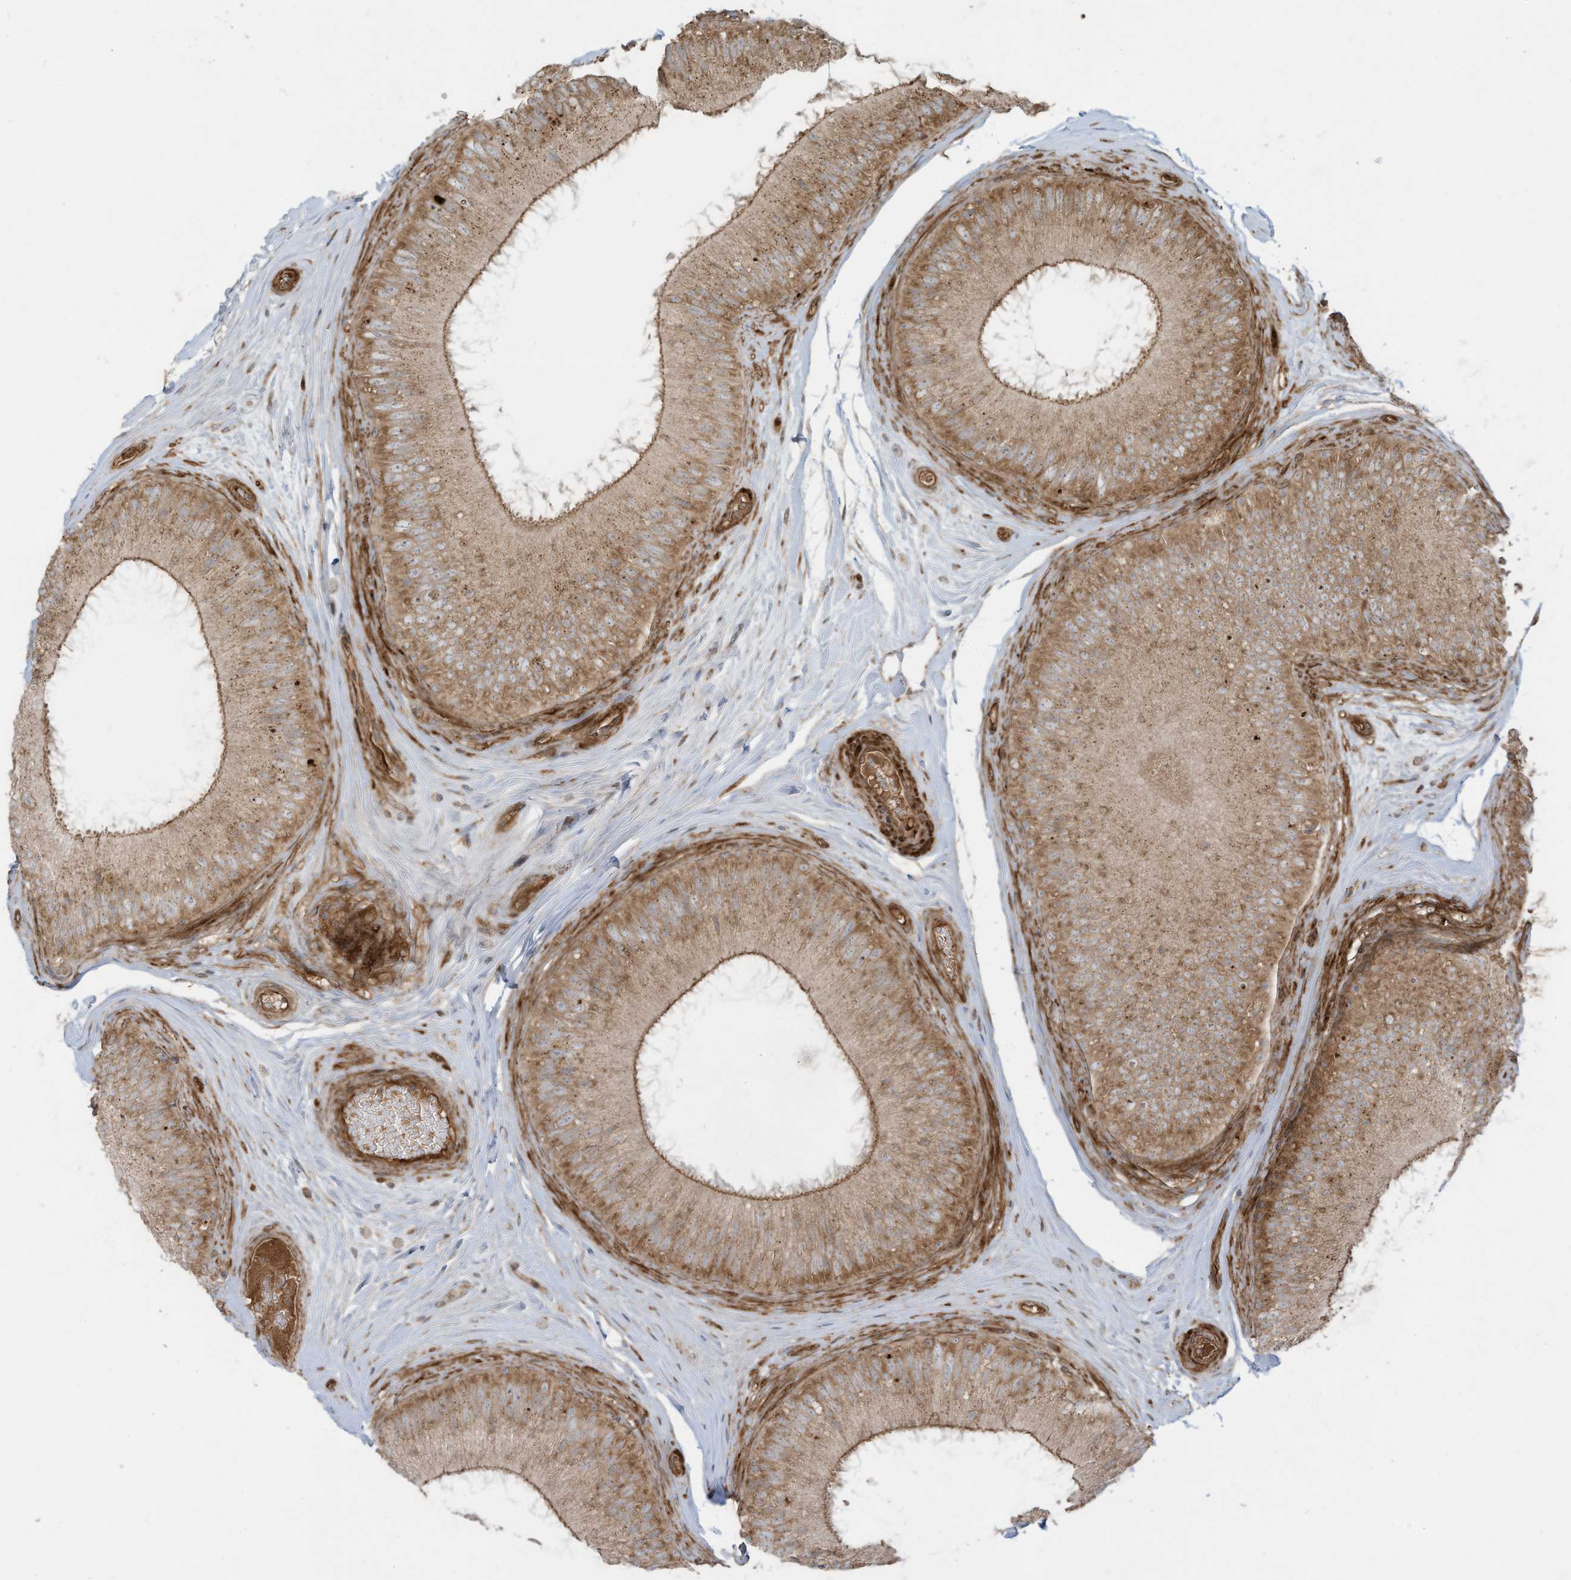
{"staining": {"intensity": "moderate", "quantity": ">75%", "location": "cytoplasmic/membranous"}, "tissue": "epididymis", "cell_type": "Glandular cells", "image_type": "normal", "snomed": [{"axis": "morphology", "description": "Normal tissue, NOS"}, {"axis": "topography", "description": "Epididymis"}], "caption": "Immunohistochemical staining of unremarkable human epididymis reveals medium levels of moderate cytoplasmic/membranous staining in about >75% of glandular cells.", "gene": "DDIT4", "patient": {"sex": "male", "age": 45}}